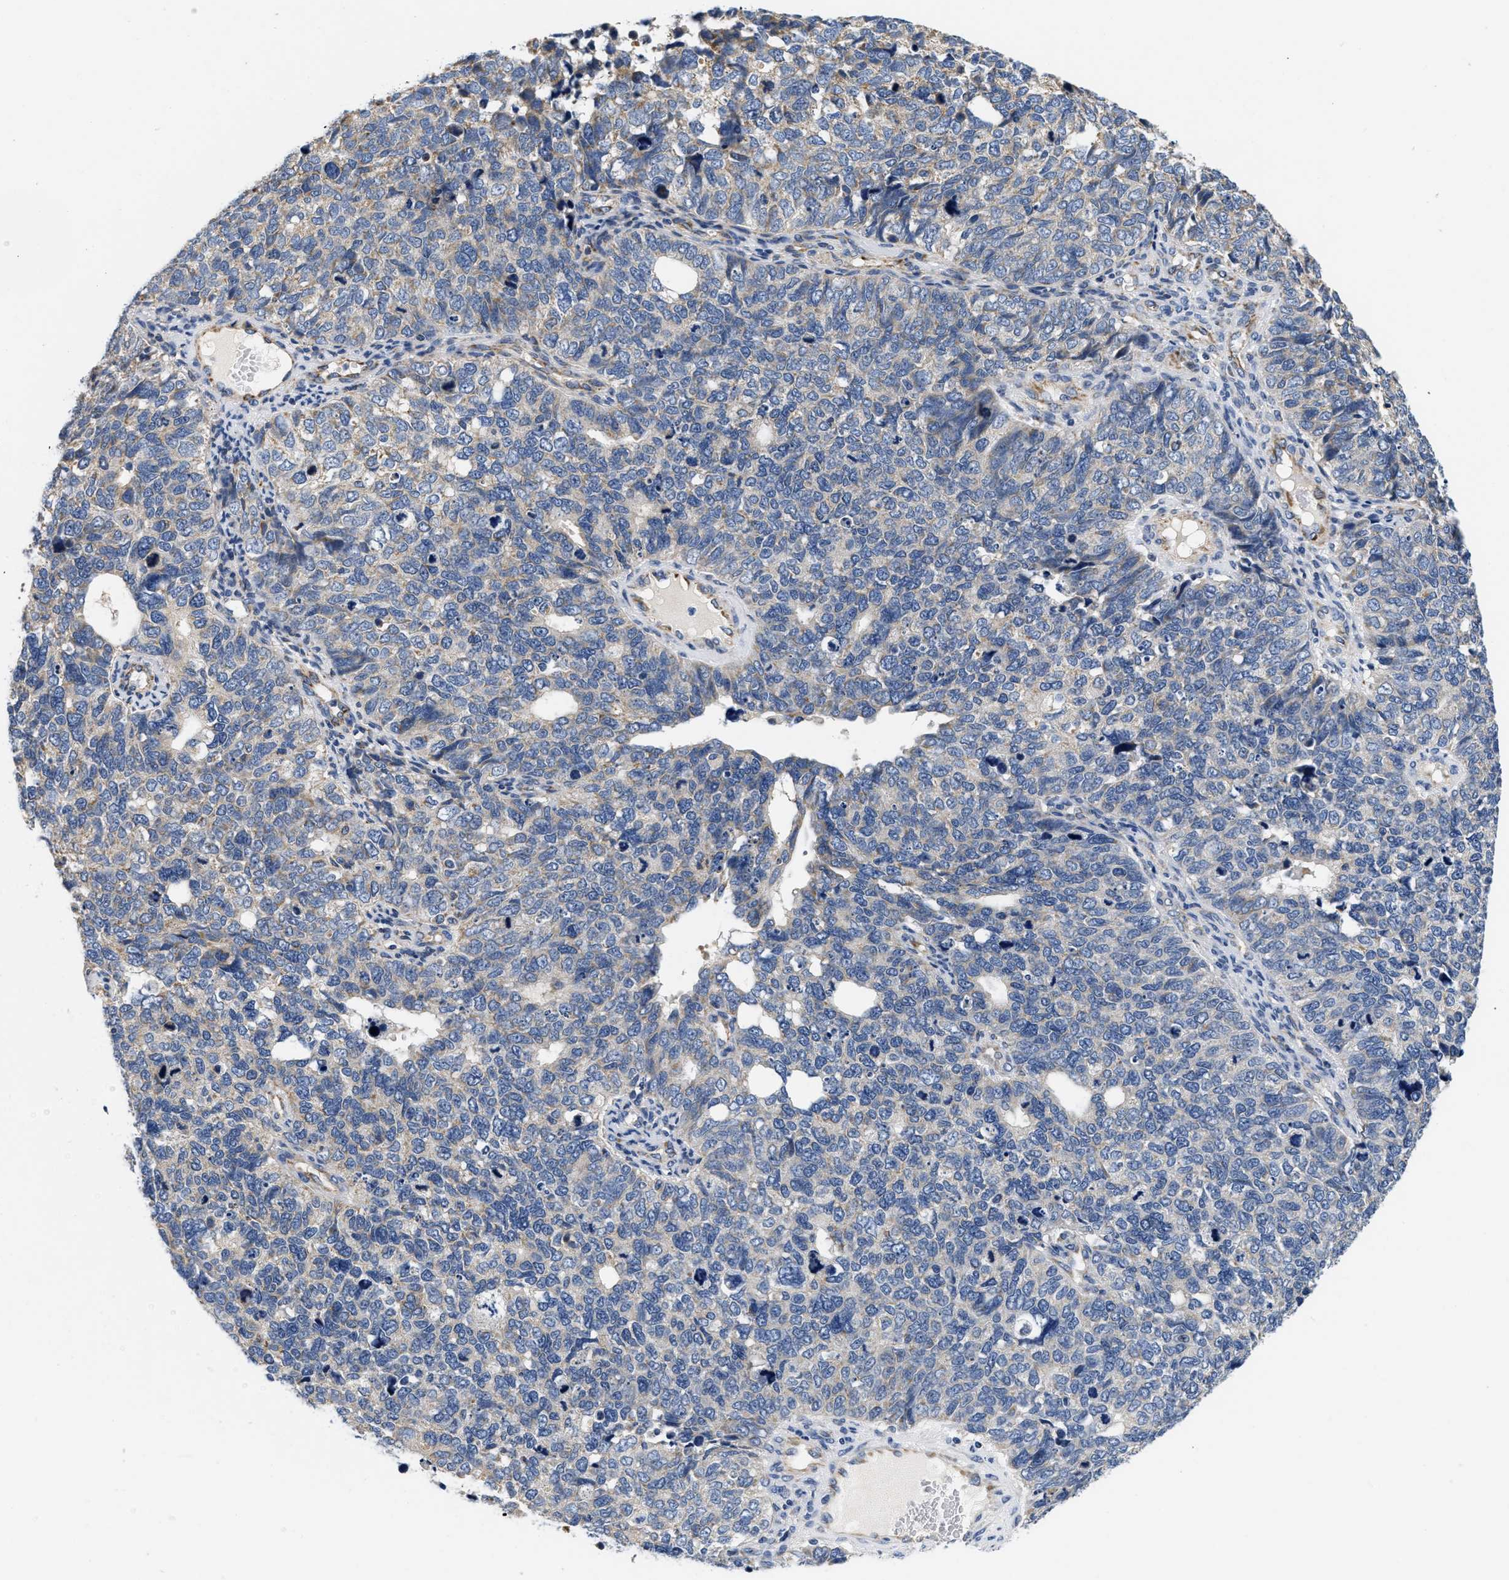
{"staining": {"intensity": "negative", "quantity": "none", "location": "none"}, "tissue": "cervical cancer", "cell_type": "Tumor cells", "image_type": "cancer", "snomed": [{"axis": "morphology", "description": "Squamous cell carcinoma, NOS"}, {"axis": "topography", "description": "Cervix"}], "caption": "Human squamous cell carcinoma (cervical) stained for a protein using immunohistochemistry (IHC) demonstrates no staining in tumor cells.", "gene": "PDP1", "patient": {"sex": "female", "age": 63}}